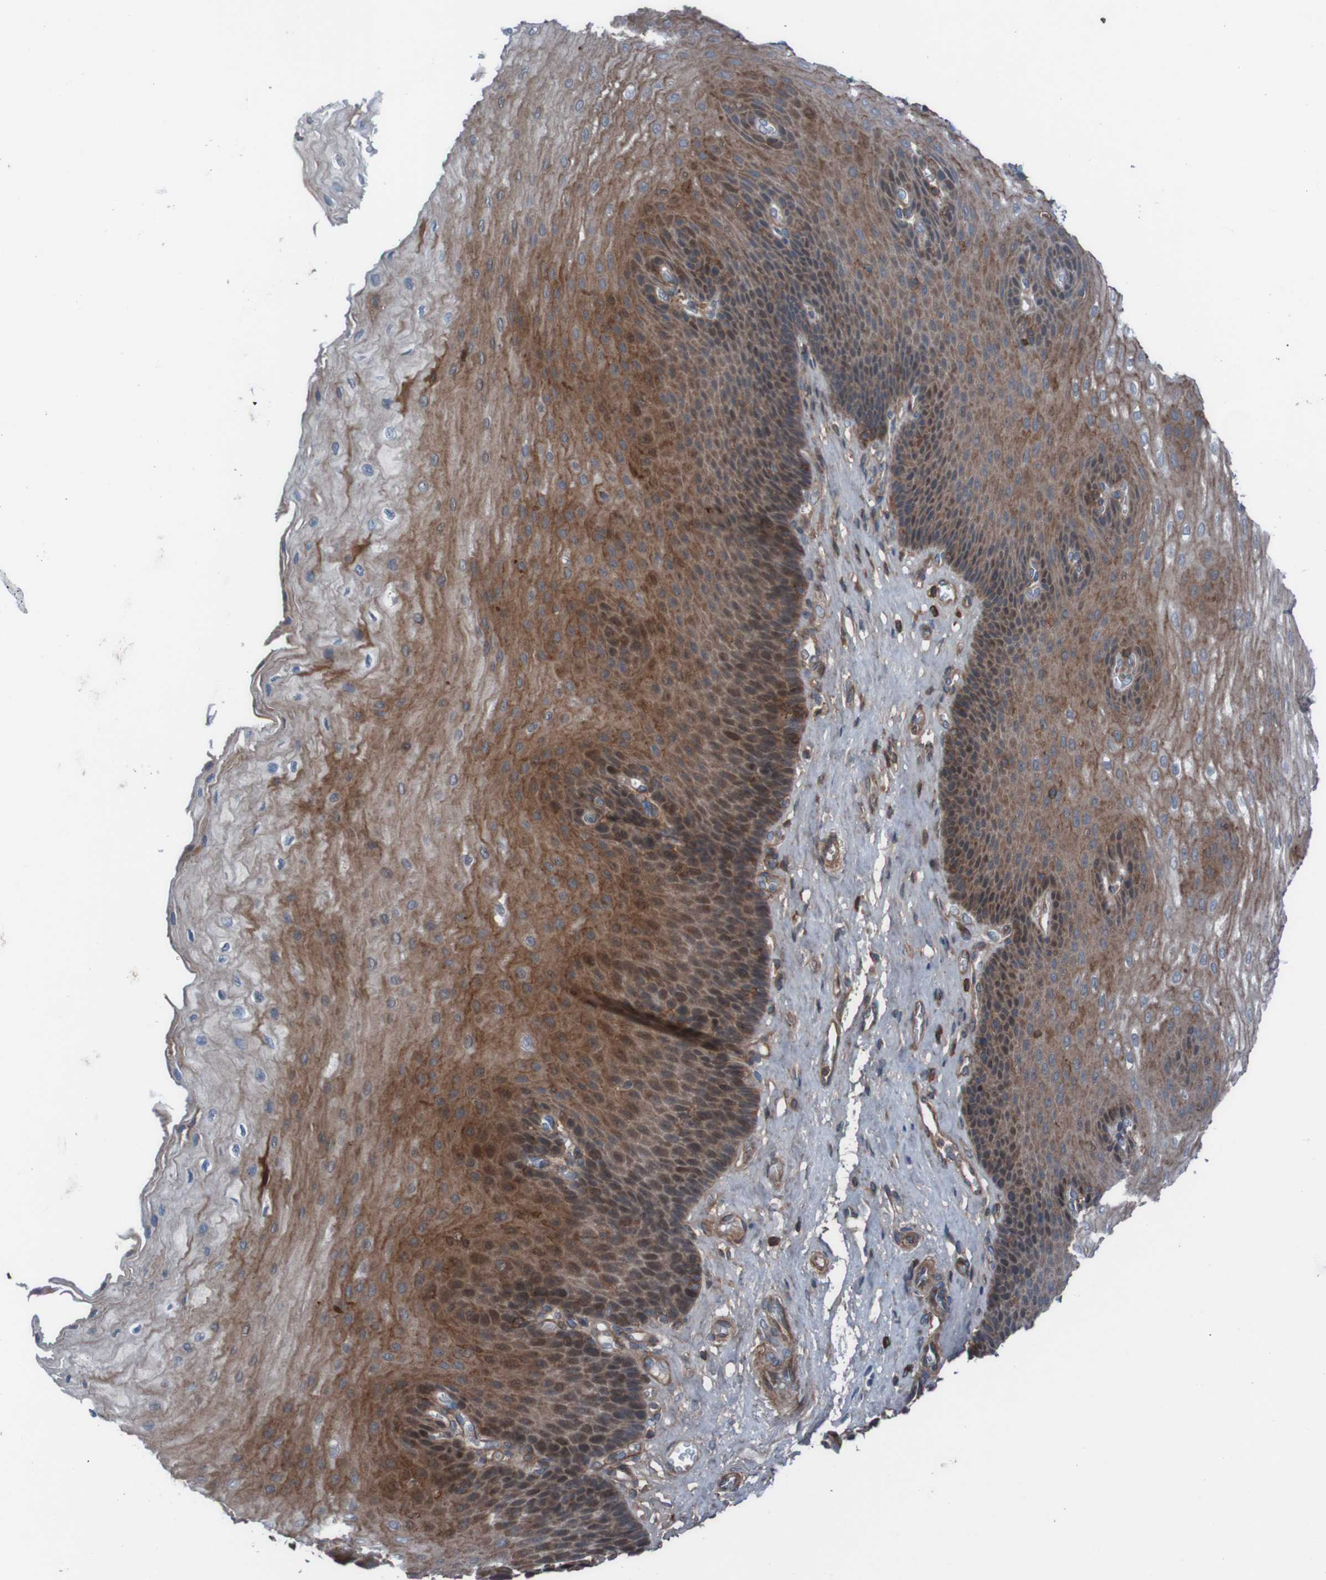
{"staining": {"intensity": "moderate", "quantity": ">75%", "location": "cytoplasmic/membranous,nuclear"}, "tissue": "esophagus", "cell_type": "Squamous epithelial cells", "image_type": "normal", "snomed": [{"axis": "morphology", "description": "Normal tissue, NOS"}, {"axis": "topography", "description": "Esophagus"}], "caption": "DAB immunohistochemical staining of benign human esophagus shows moderate cytoplasmic/membranous,nuclear protein expression in about >75% of squamous epithelial cells.", "gene": "PDGFB", "patient": {"sex": "female", "age": 72}}